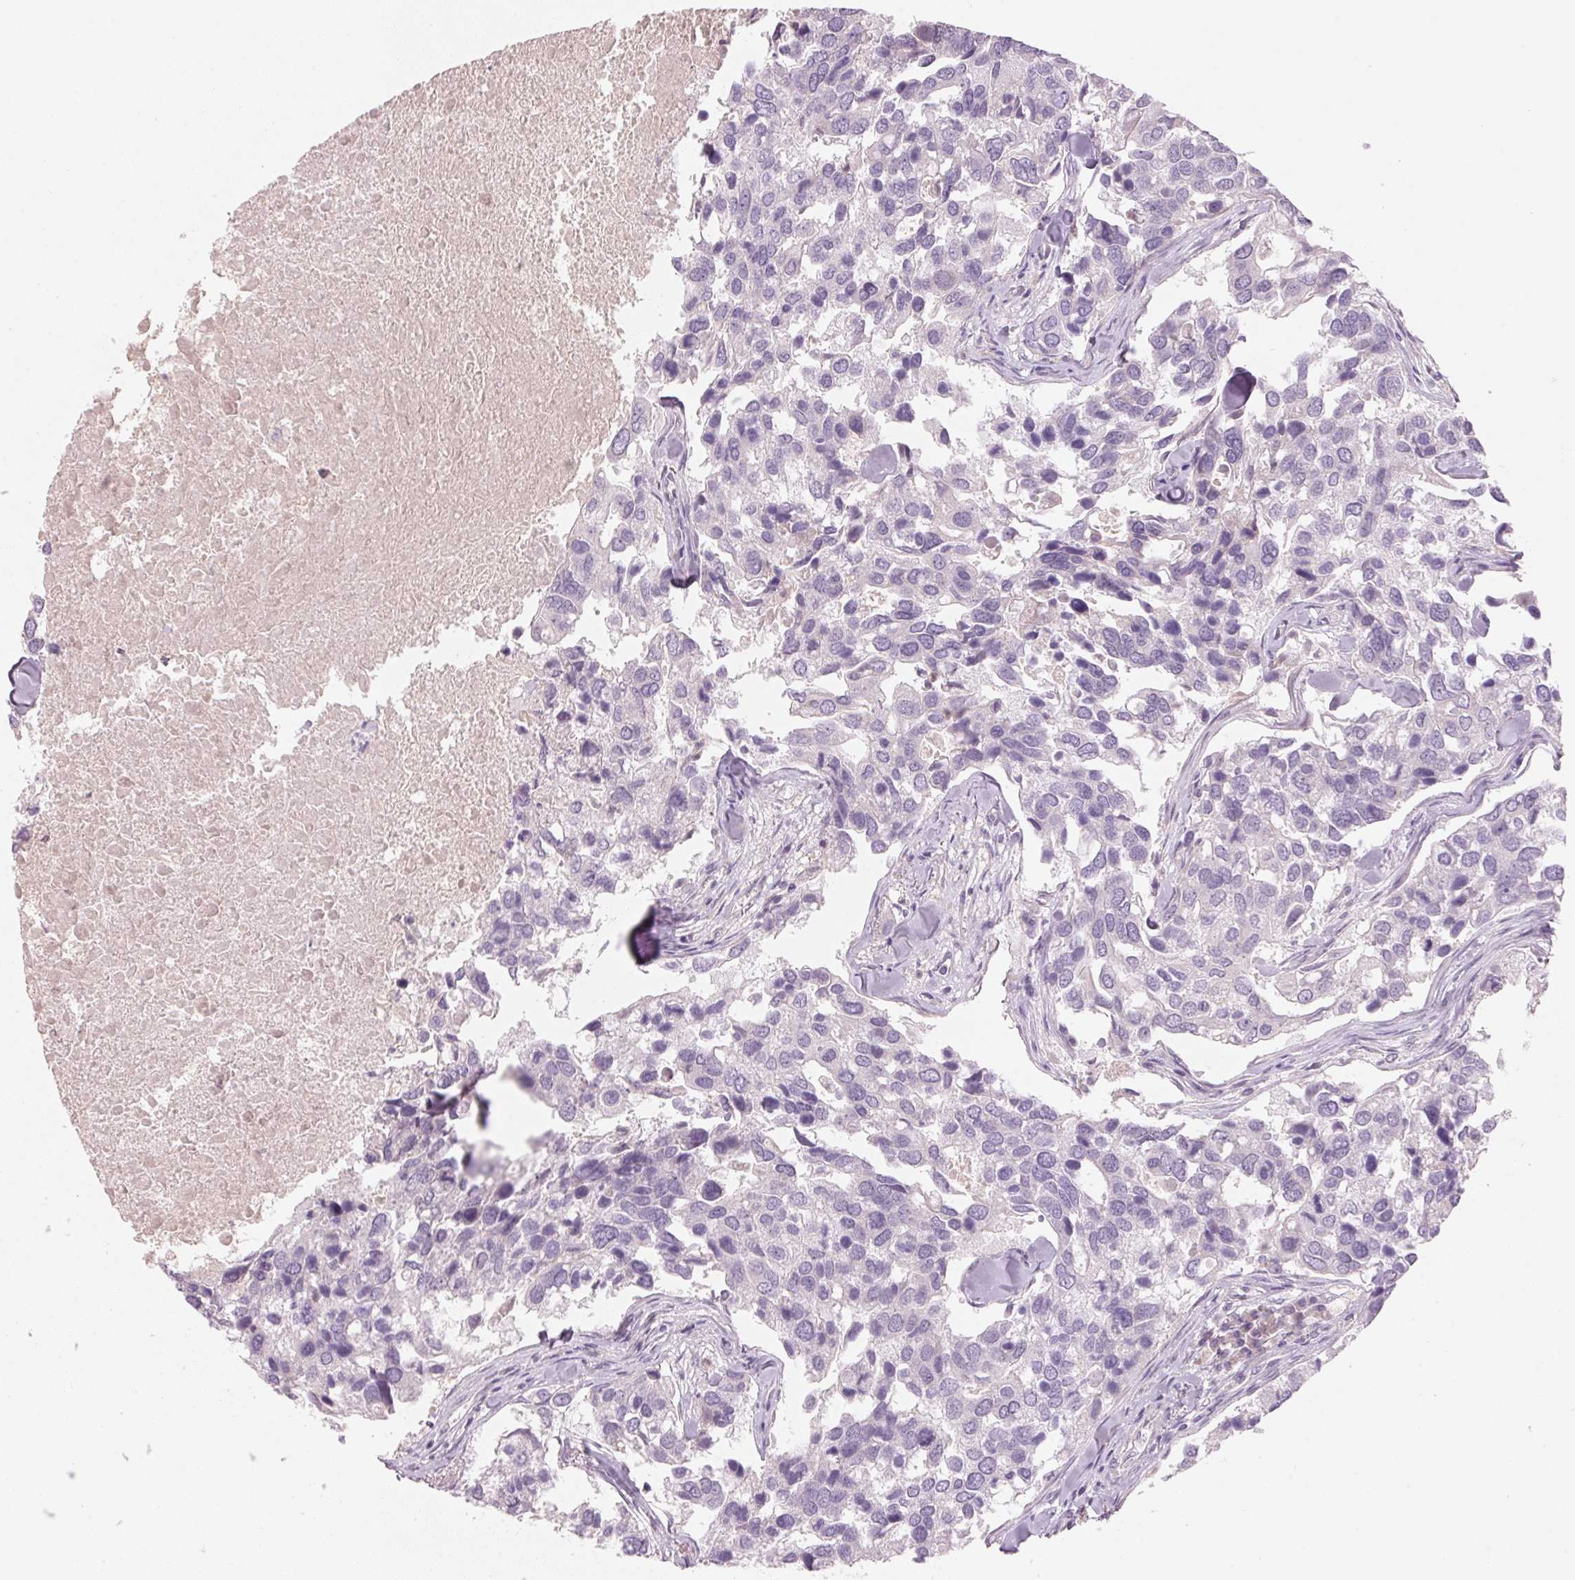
{"staining": {"intensity": "negative", "quantity": "none", "location": "none"}, "tissue": "breast cancer", "cell_type": "Tumor cells", "image_type": "cancer", "snomed": [{"axis": "morphology", "description": "Duct carcinoma"}, {"axis": "topography", "description": "Breast"}], "caption": "Image shows no significant protein expression in tumor cells of breast cancer.", "gene": "ADAM20", "patient": {"sex": "female", "age": 83}}